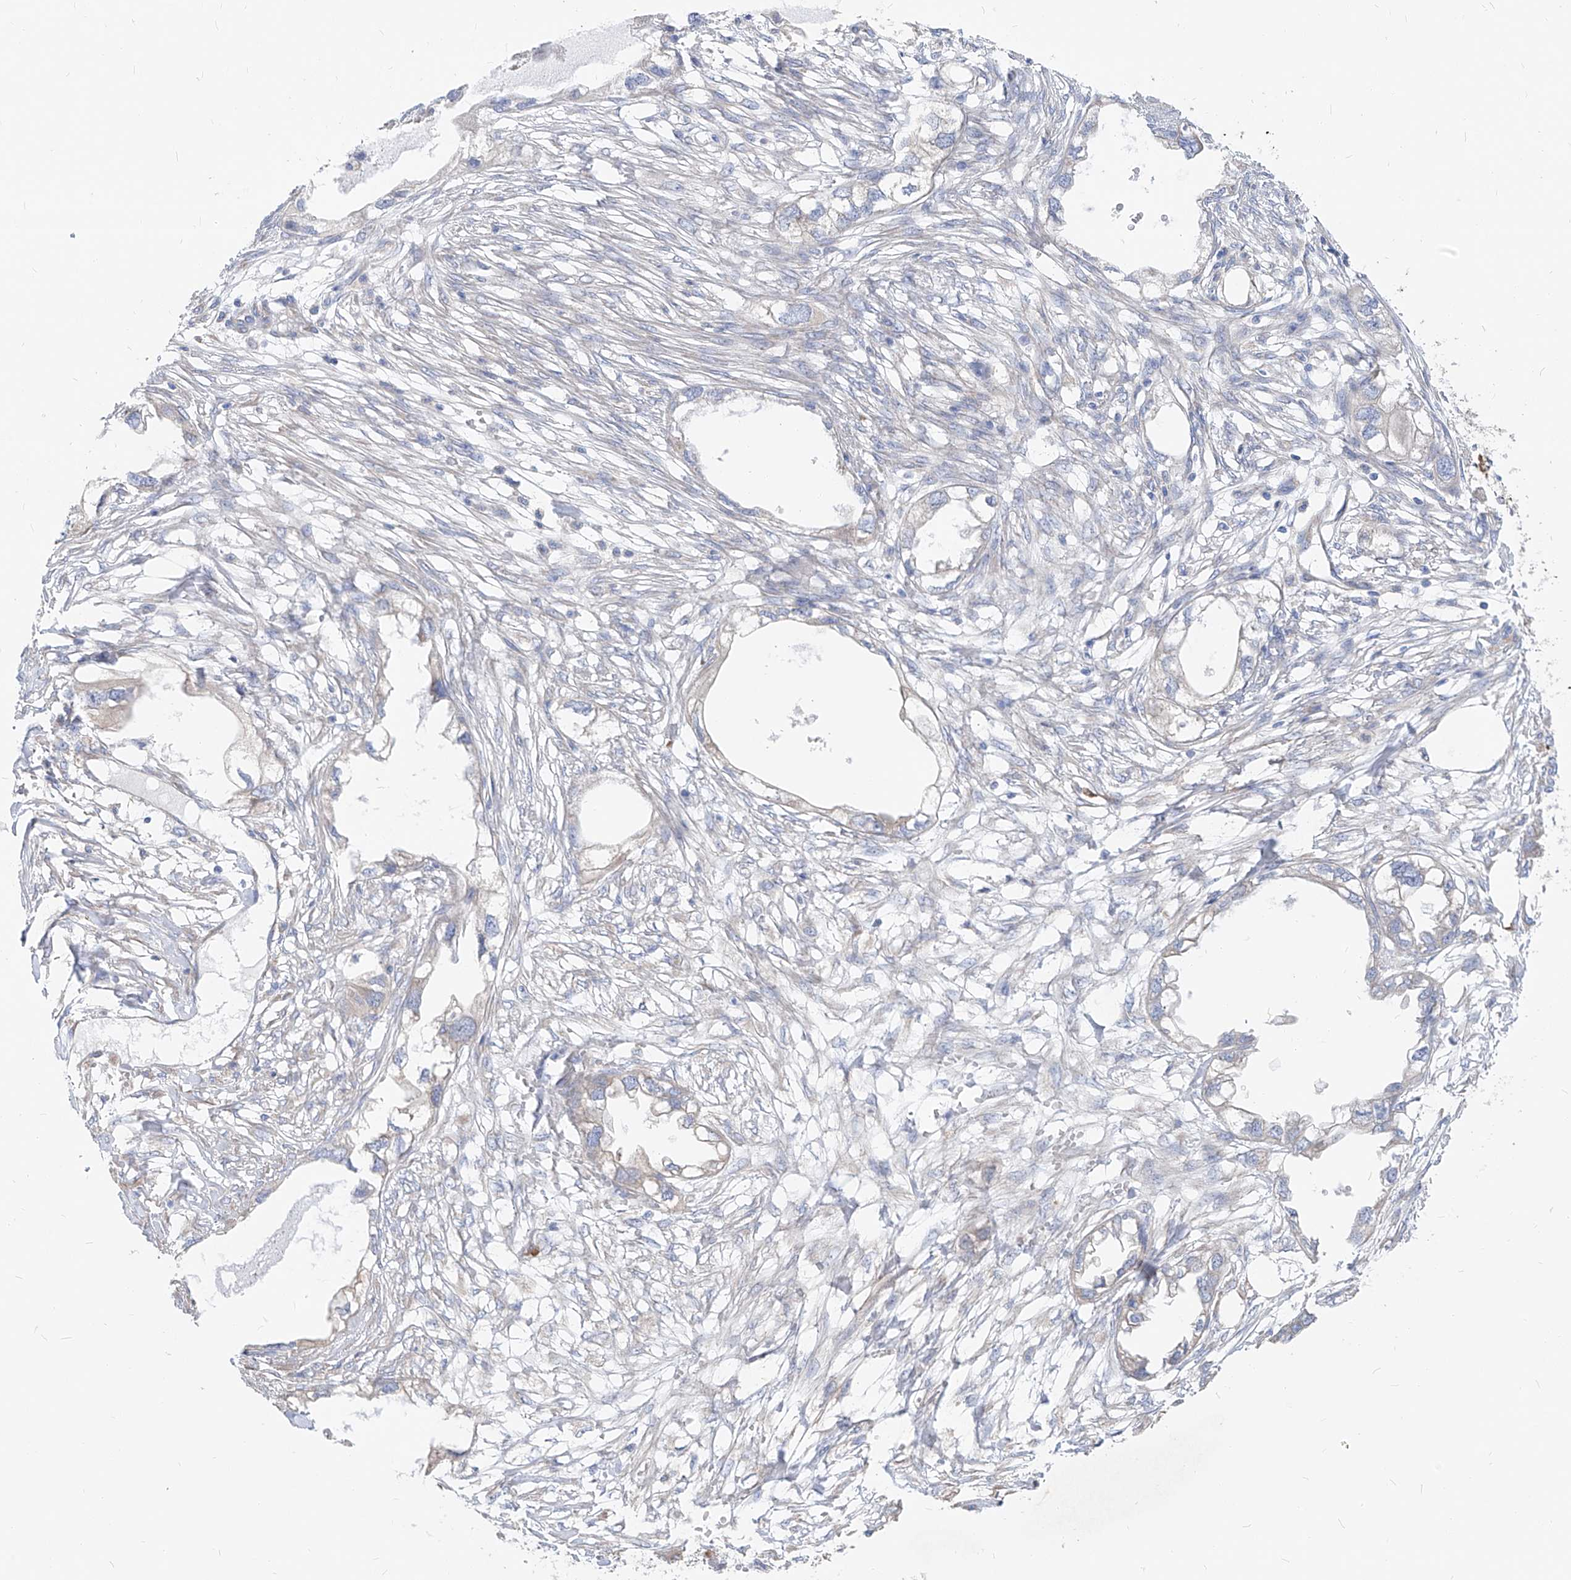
{"staining": {"intensity": "negative", "quantity": "none", "location": "none"}, "tissue": "endometrial cancer", "cell_type": "Tumor cells", "image_type": "cancer", "snomed": [{"axis": "morphology", "description": "Adenocarcinoma, NOS"}, {"axis": "morphology", "description": "Adenocarcinoma, metastatic, NOS"}, {"axis": "topography", "description": "Adipose tissue"}, {"axis": "topography", "description": "Endometrium"}], "caption": "There is no significant positivity in tumor cells of endometrial cancer (adenocarcinoma). (DAB (3,3'-diaminobenzidine) immunohistochemistry (IHC) with hematoxylin counter stain).", "gene": "UFL1", "patient": {"sex": "female", "age": 67}}